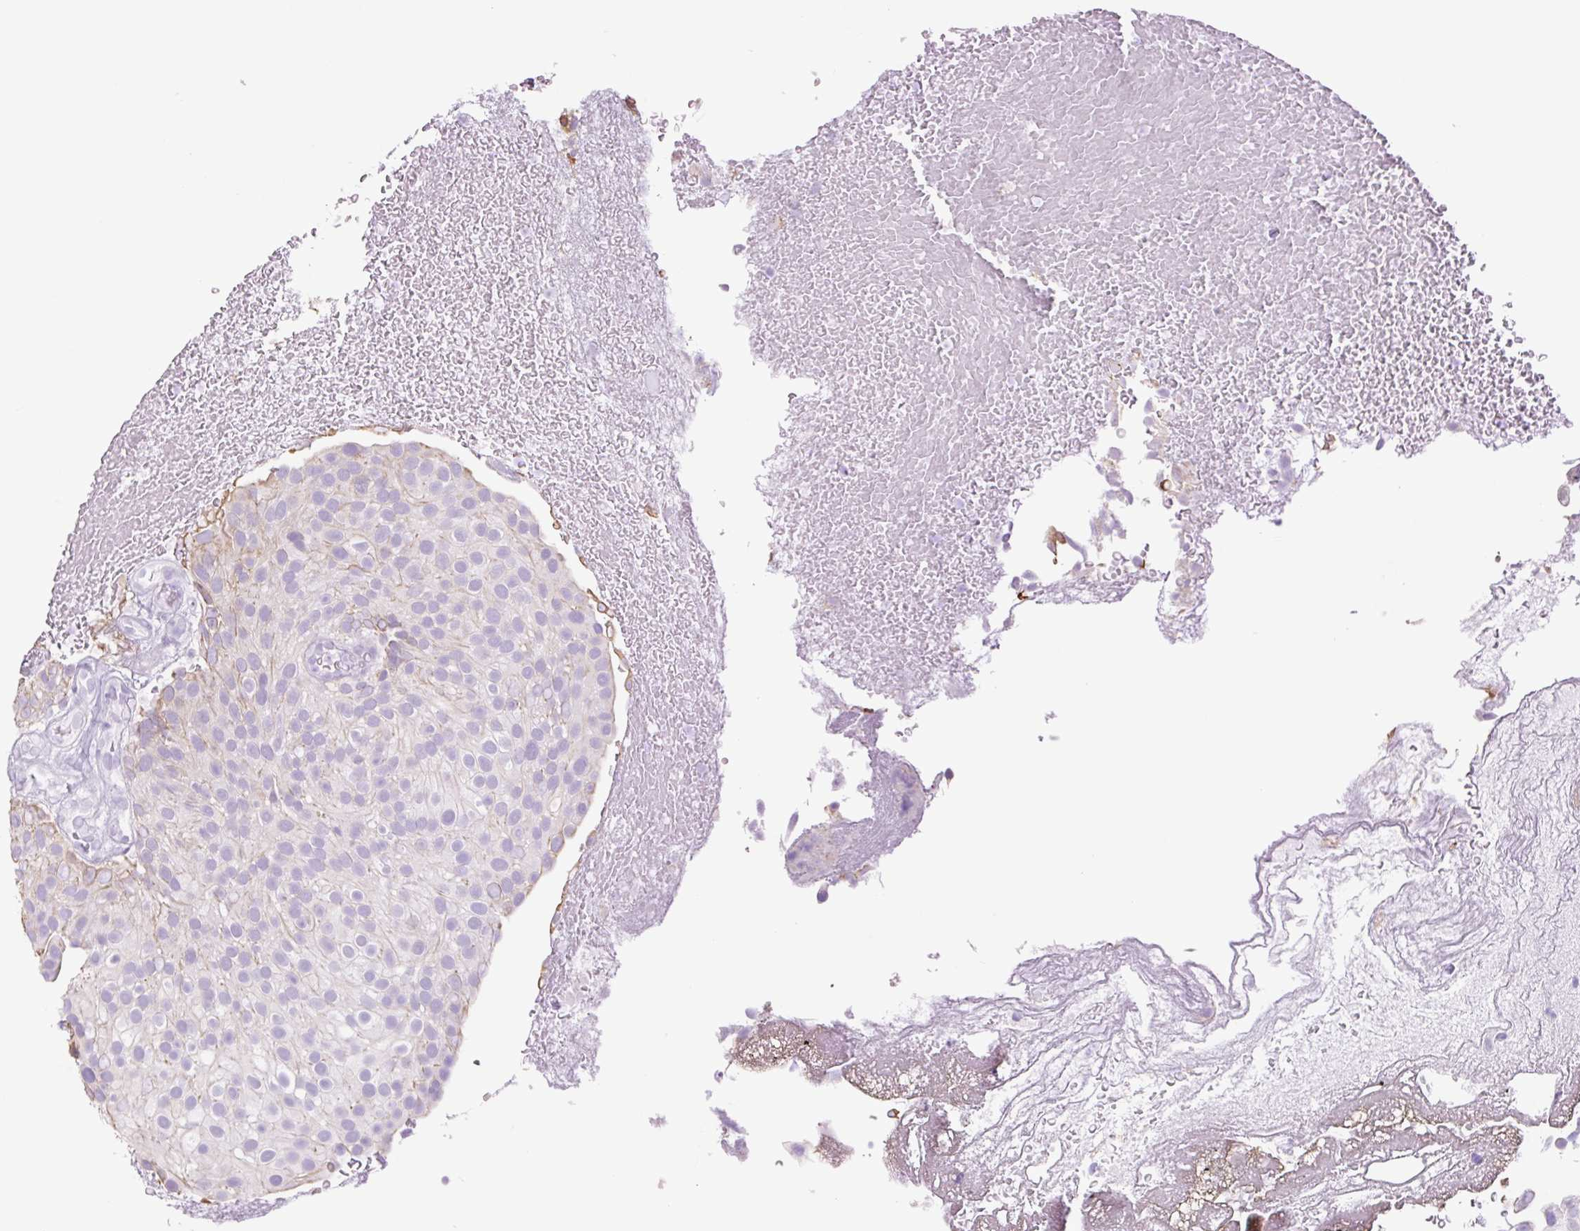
{"staining": {"intensity": "negative", "quantity": "none", "location": "none"}, "tissue": "urothelial cancer", "cell_type": "Tumor cells", "image_type": "cancer", "snomed": [{"axis": "morphology", "description": "Urothelial carcinoma, Low grade"}, {"axis": "topography", "description": "Urinary bladder"}], "caption": "Image shows no protein staining in tumor cells of low-grade urothelial carcinoma tissue.", "gene": "TFF2", "patient": {"sex": "male", "age": 78}}